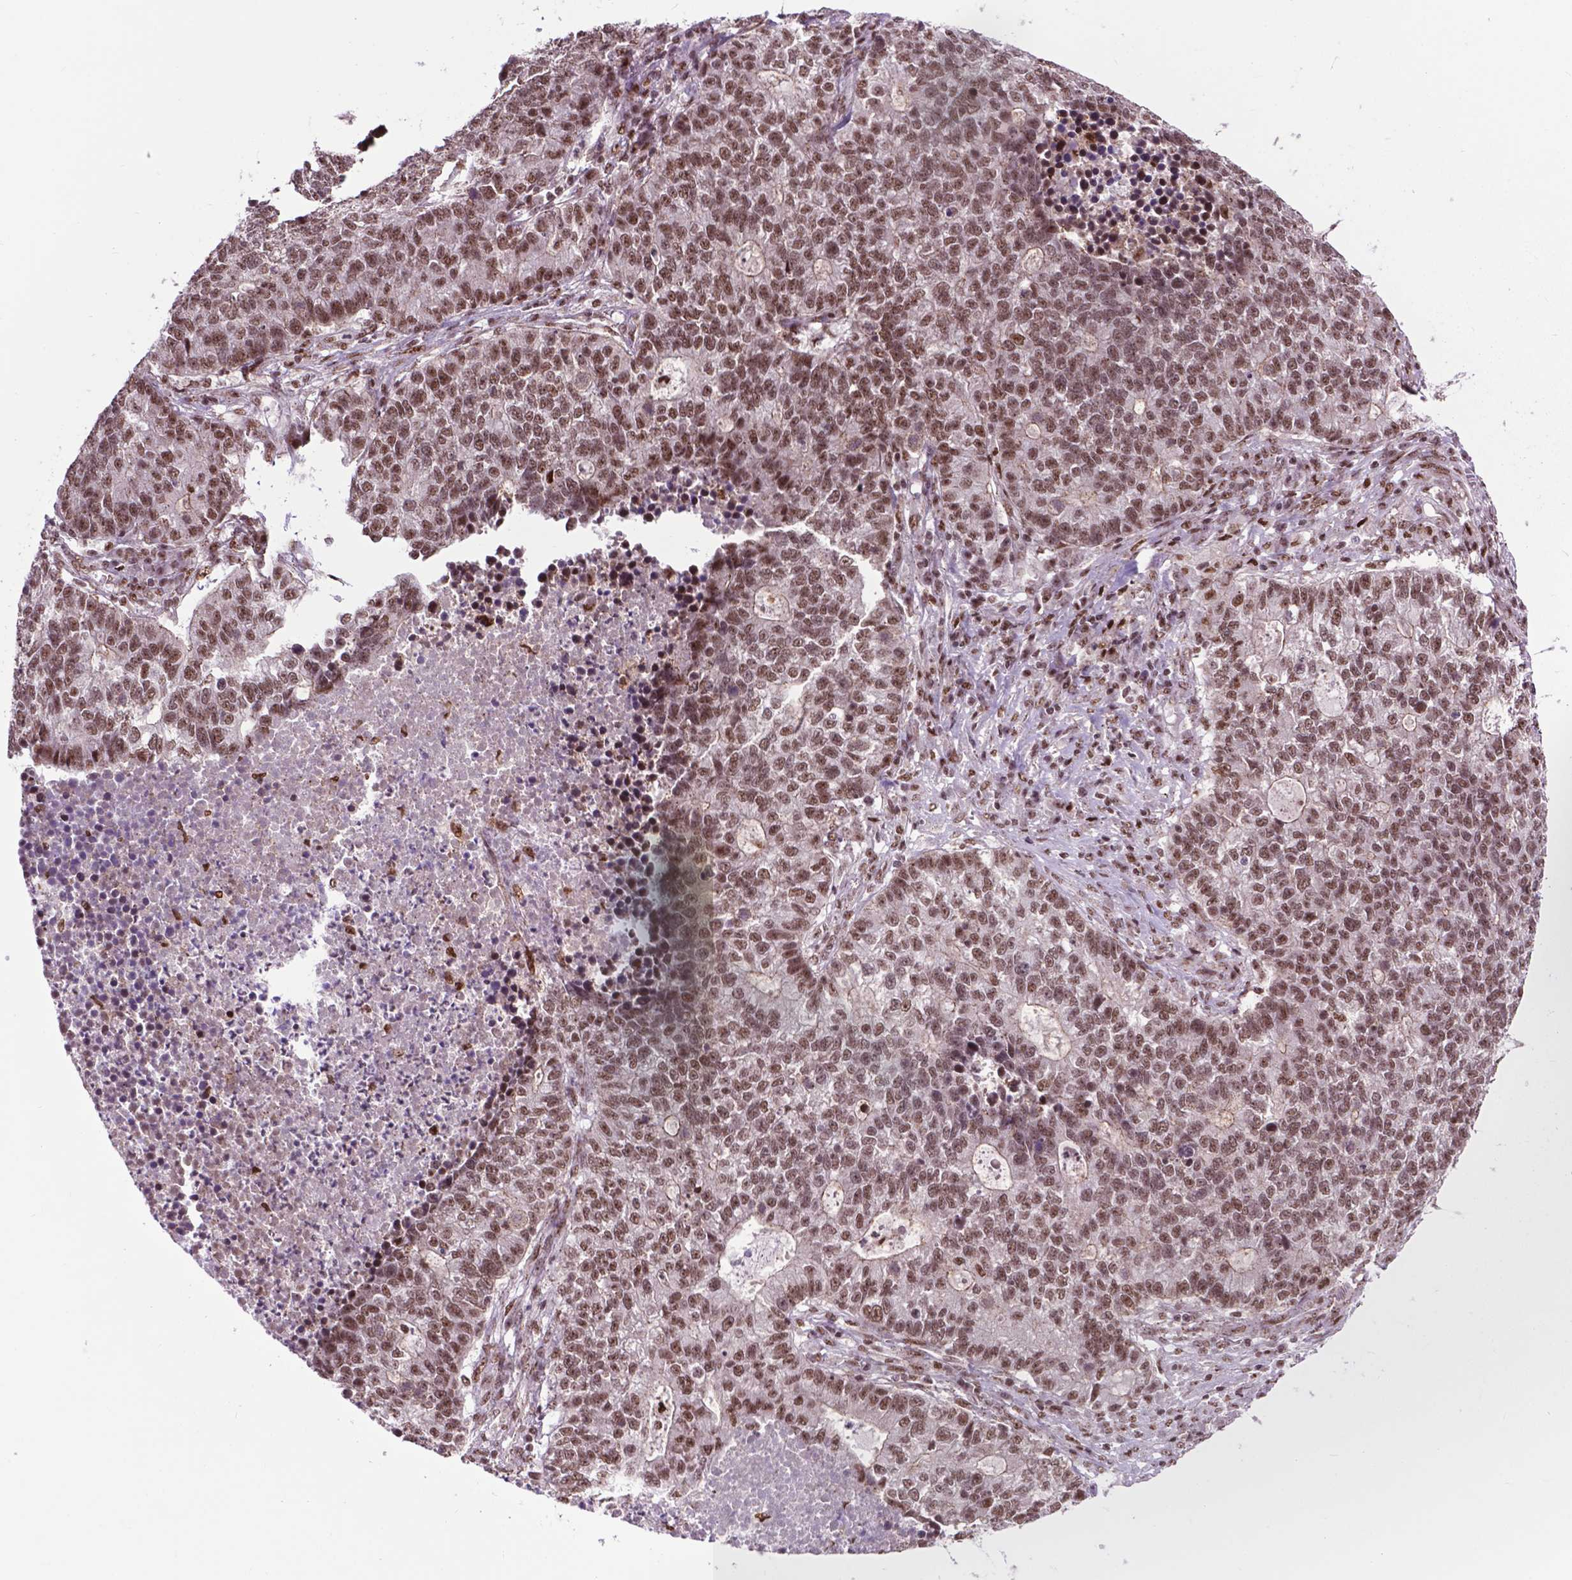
{"staining": {"intensity": "moderate", "quantity": ">75%", "location": "nuclear"}, "tissue": "lung cancer", "cell_type": "Tumor cells", "image_type": "cancer", "snomed": [{"axis": "morphology", "description": "Adenocarcinoma, NOS"}, {"axis": "topography", "description": "Lung"}], "caption": "This micrograph shows lung cancer (adenocarcinoma) stained with immunohistochemistry (IHC) to label a protein in brown. The nuclear of tumor cells show moderate positivity for the protein. Nuclei are counter-stained blue.", "gene": "EAF1", "patient": {"sex": "male", "age": 57}}